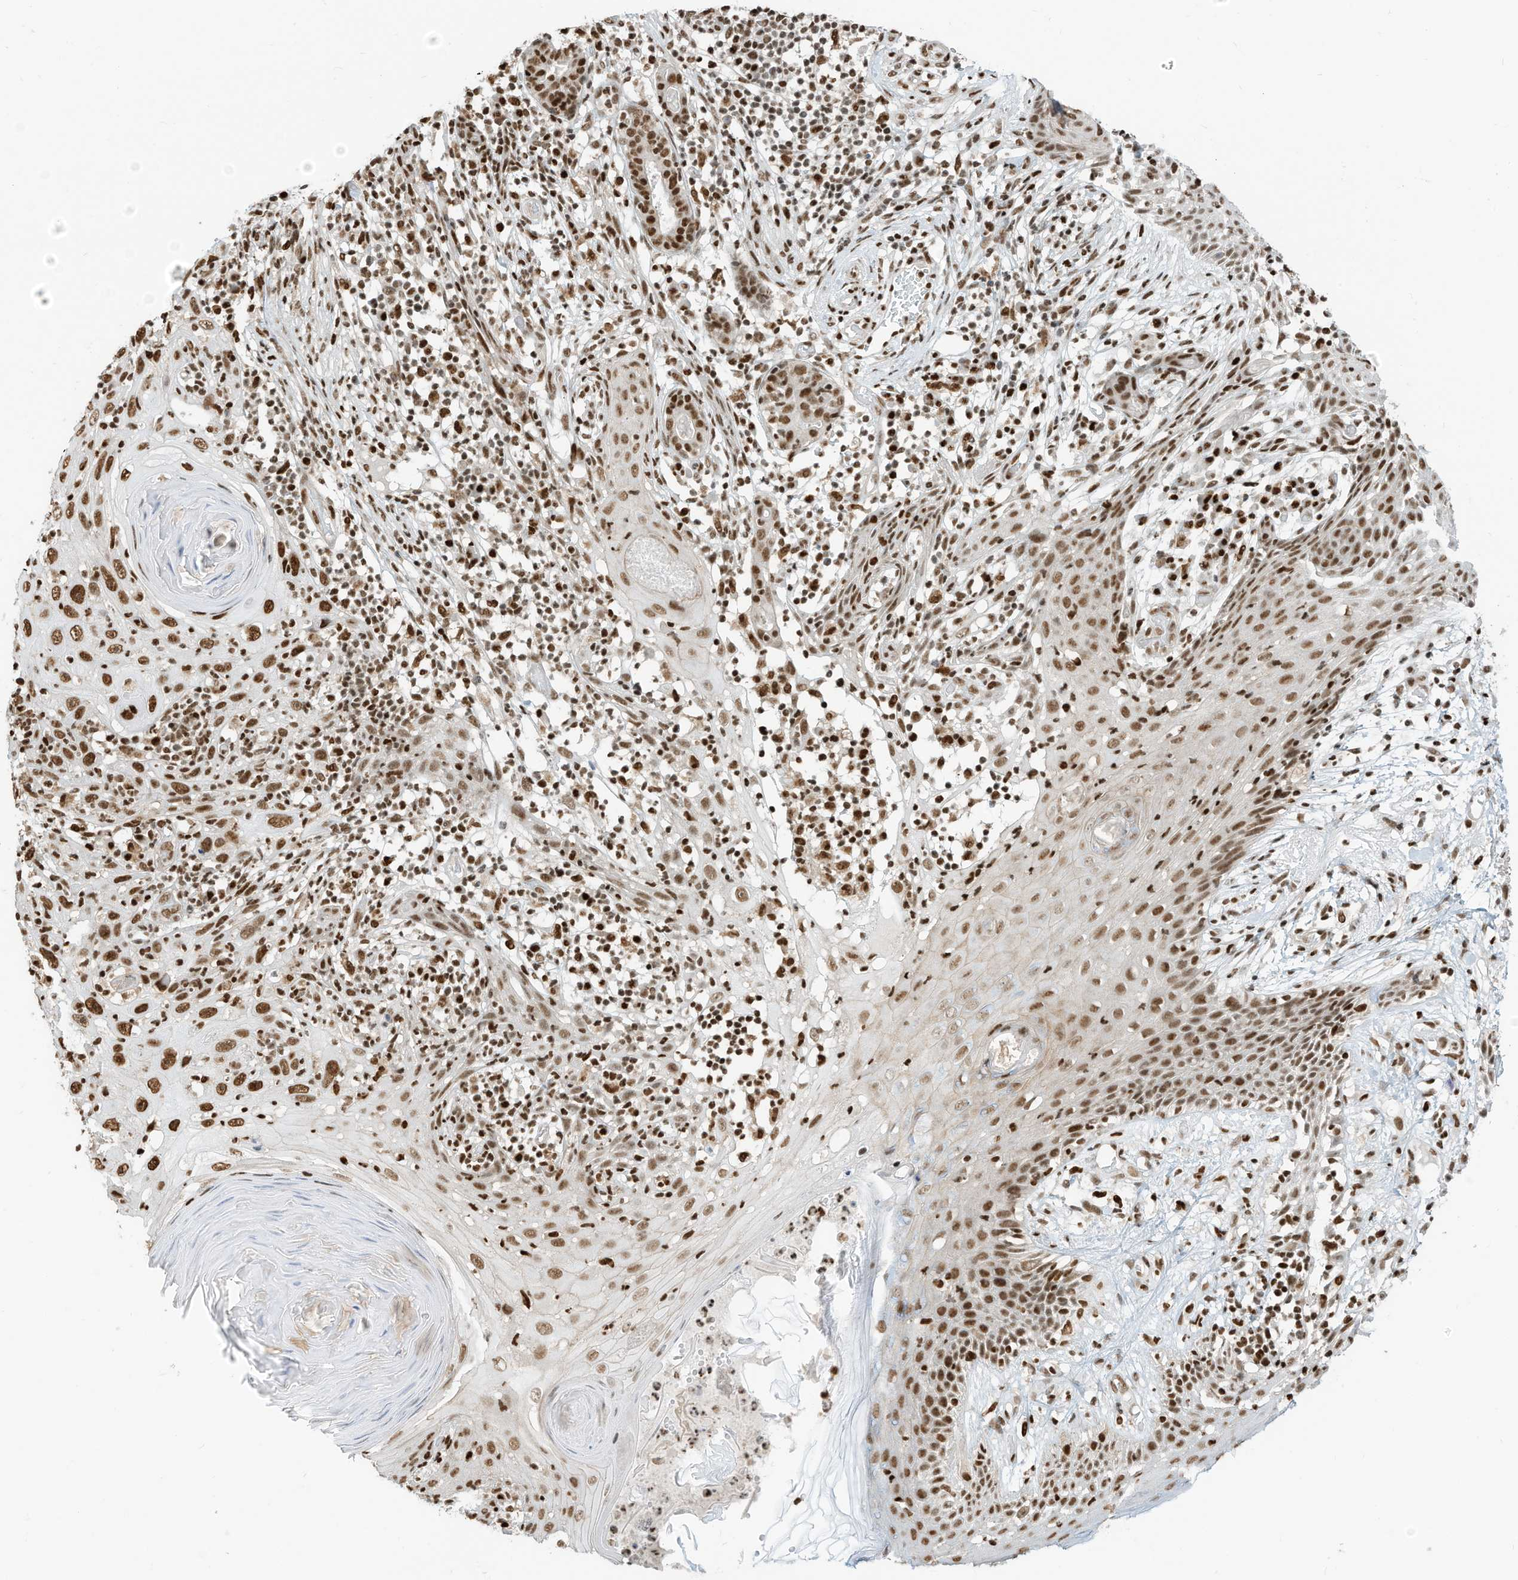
{"staining": {"intensity": "moderate", "quantity": ">75%", "location": "nuclear"}, "tissue": "skin cancer", "cell_type": "Tumor cells", "image_type": "cancer", "snomed": [{"axis": "morphology", "description": "Squamous cell carcinoma, NOS"}, {"axis": "topography", "description": "Skin"}], "caption": "High-power microscopy captured an immunohistochemistry (IHC) histopathology image of squamous cell carcinoma (skin), revealing moderate nuclear staining in about >75% of tumor cells. The protein is shown in brown color, while the nuclei are stained blue.", "gene": "SAMD15", "patient": {"sex": "female", "age": 88}}